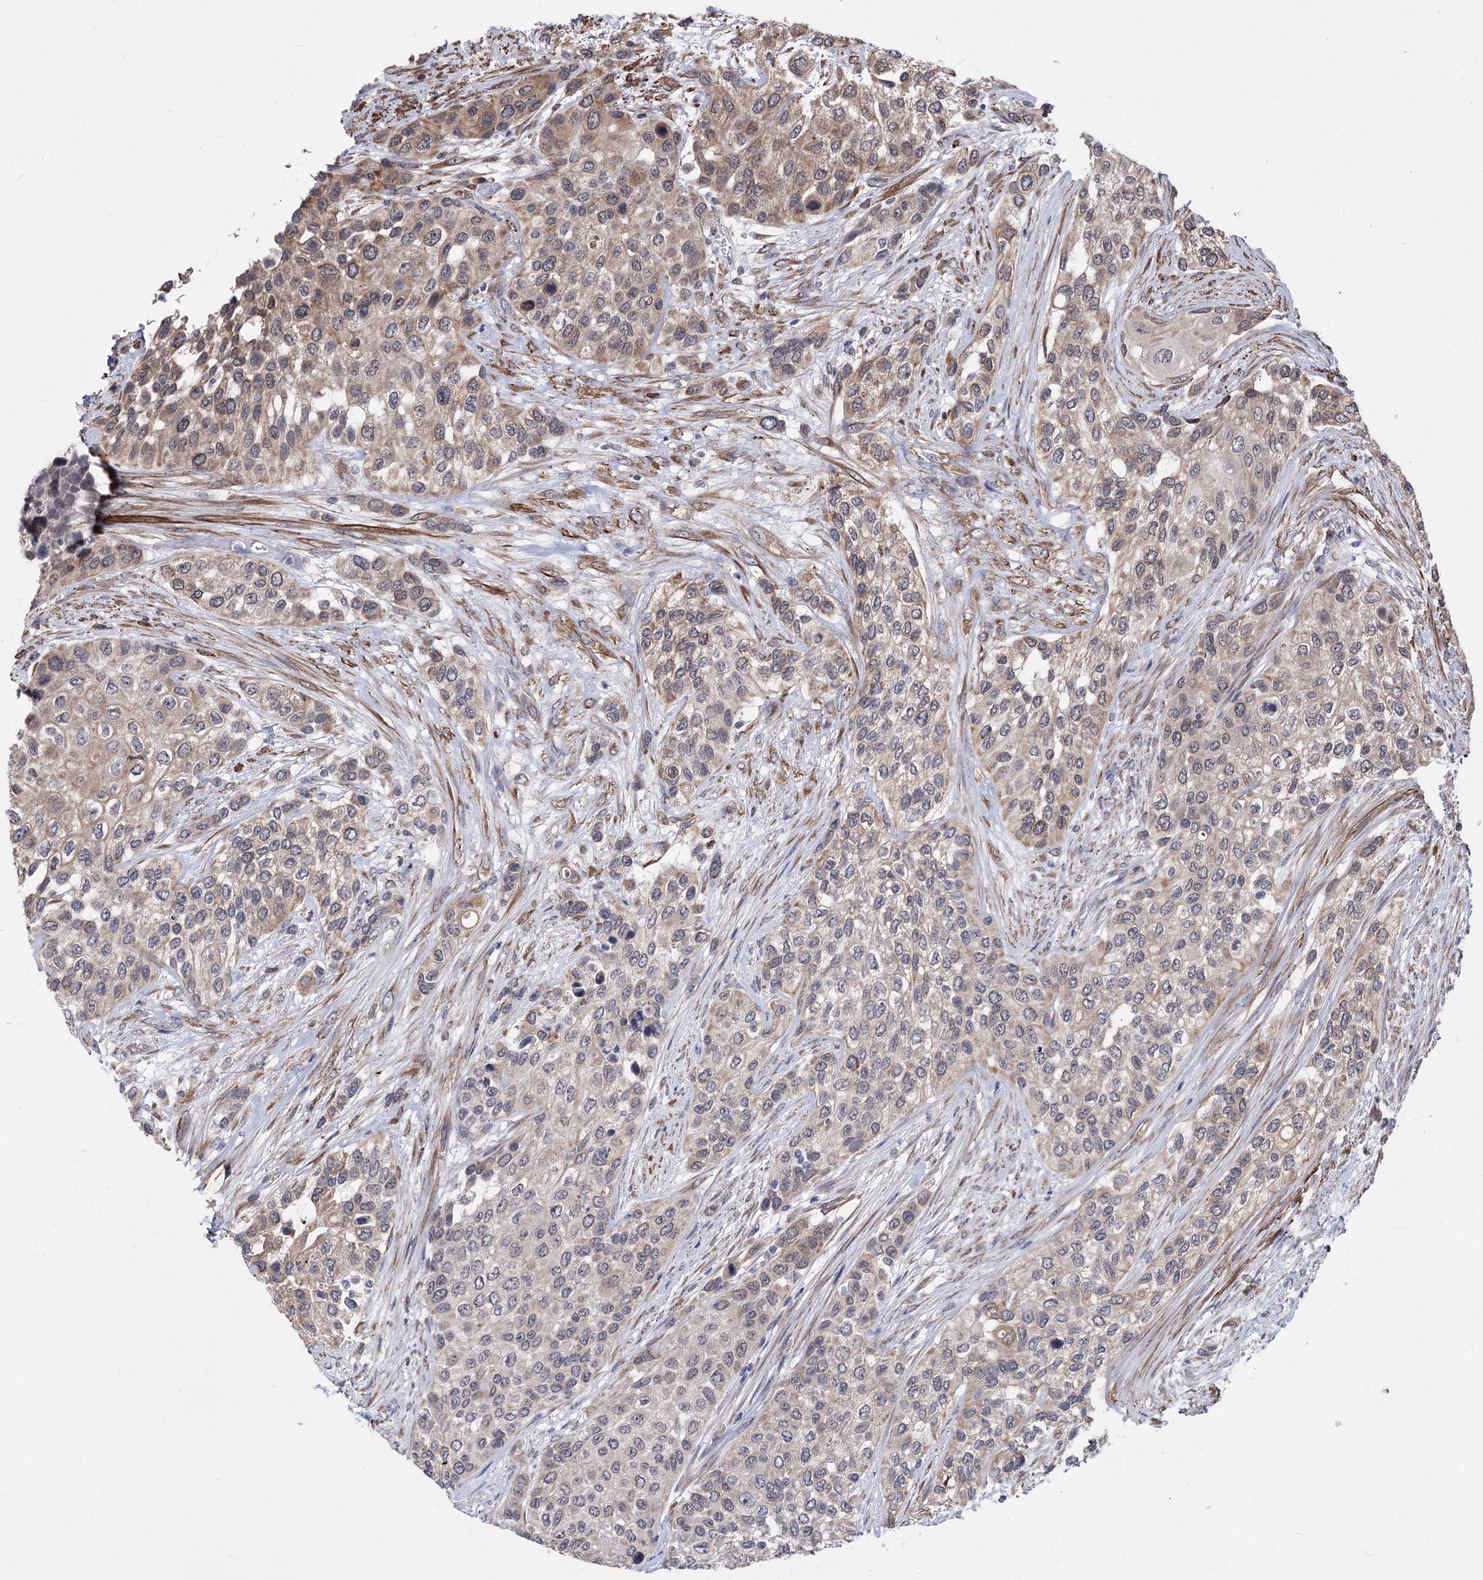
{"staining": {"intensity": "moderate", "quantity": "25%-75%", "location": "cytoplasmic/membranous"}, "tissue": "urothelial cancer", "cell_type": "Tumor cells", "image_type": "cancer", "snomed": [{"axis": "morphology", "description": "Normal tissue, NOS"}, {"axis": "morphology", "description": "Urothelial carcinoma, High grade"}, {"axis": "topography", "description": "Vascular tissue"}, {"axis": "topography", "description": "Urinary bladder"}], "caption": "IHC of urothelial cancer shows medium levels of moderate cytoplasmic/membranous staining in approximately 25%-75% of tumor cells. (Brightfield microscopy of DAB IHC at high magnification).", "gene": "PPRC1", "patient": {"sex": "female", "age": 56}}